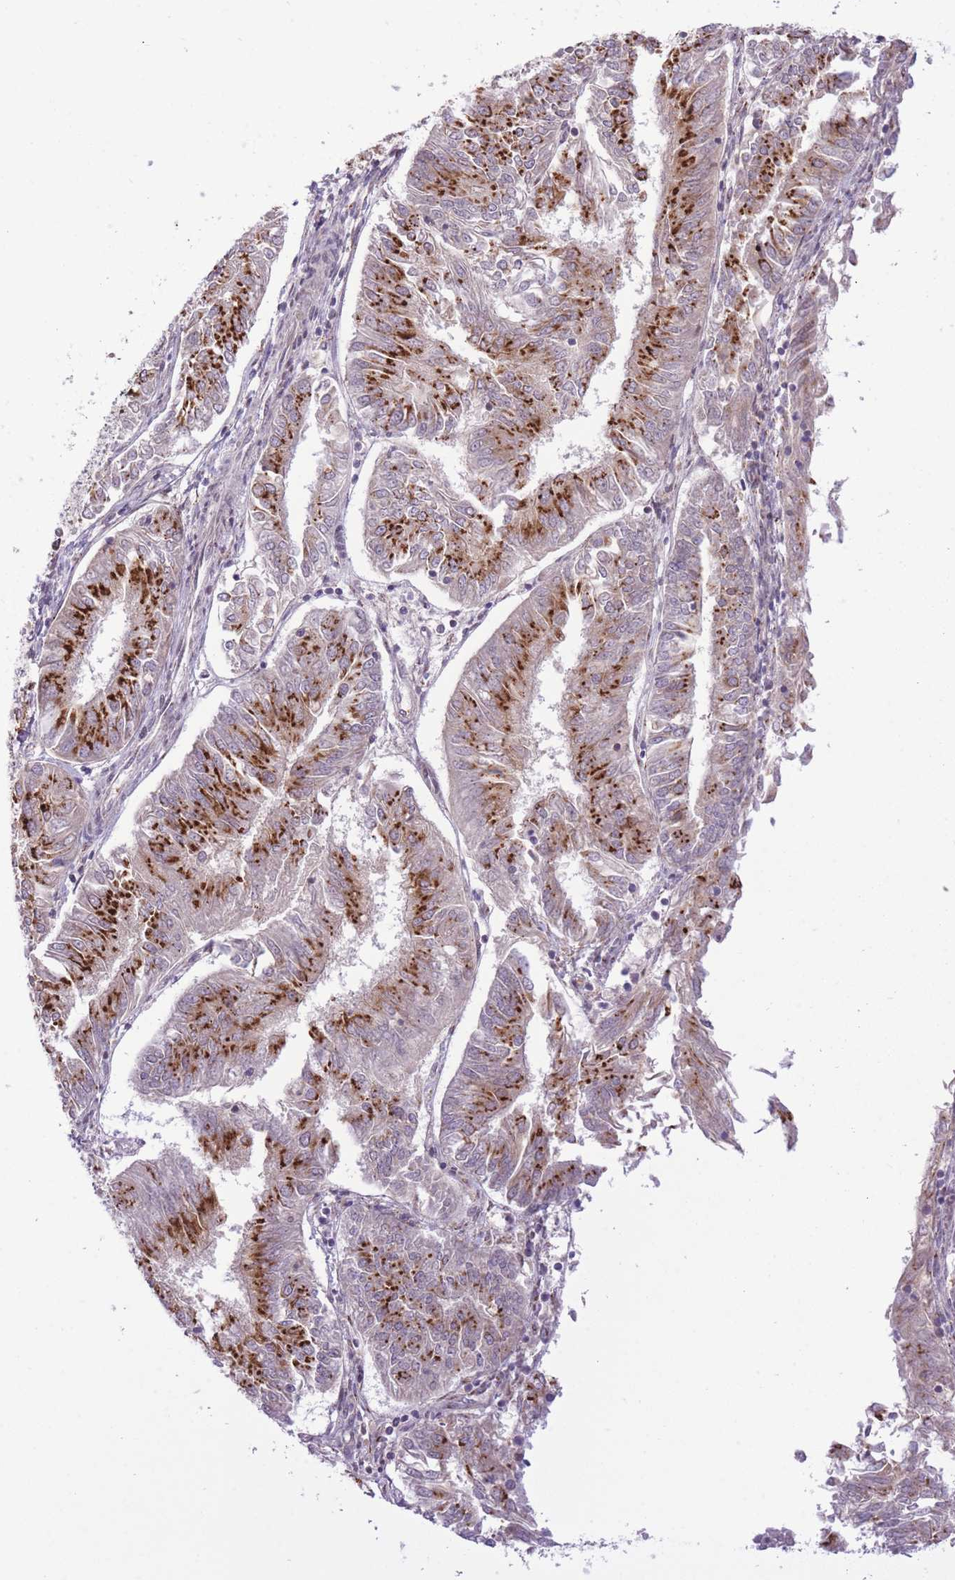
{"staining": {"intensity": "strong", "quantity": ">75%", "location": "cytoplasmic/membranous"}, "tissue": "endometrial cancer", "cell_type": "Tumor cells", "image_type": "cancer", "snomed": [{"axis": "morphology", "description": "Adenocarcinoma, NOS"}, {"axis": "topography", "description": "Endometrium"}], "caption": "Endometrial cancer stained with a protein marker reveals strong staining in tumor cells.", "gene": "ZBED5", "patient": {"sex": "female", "age": 58}}